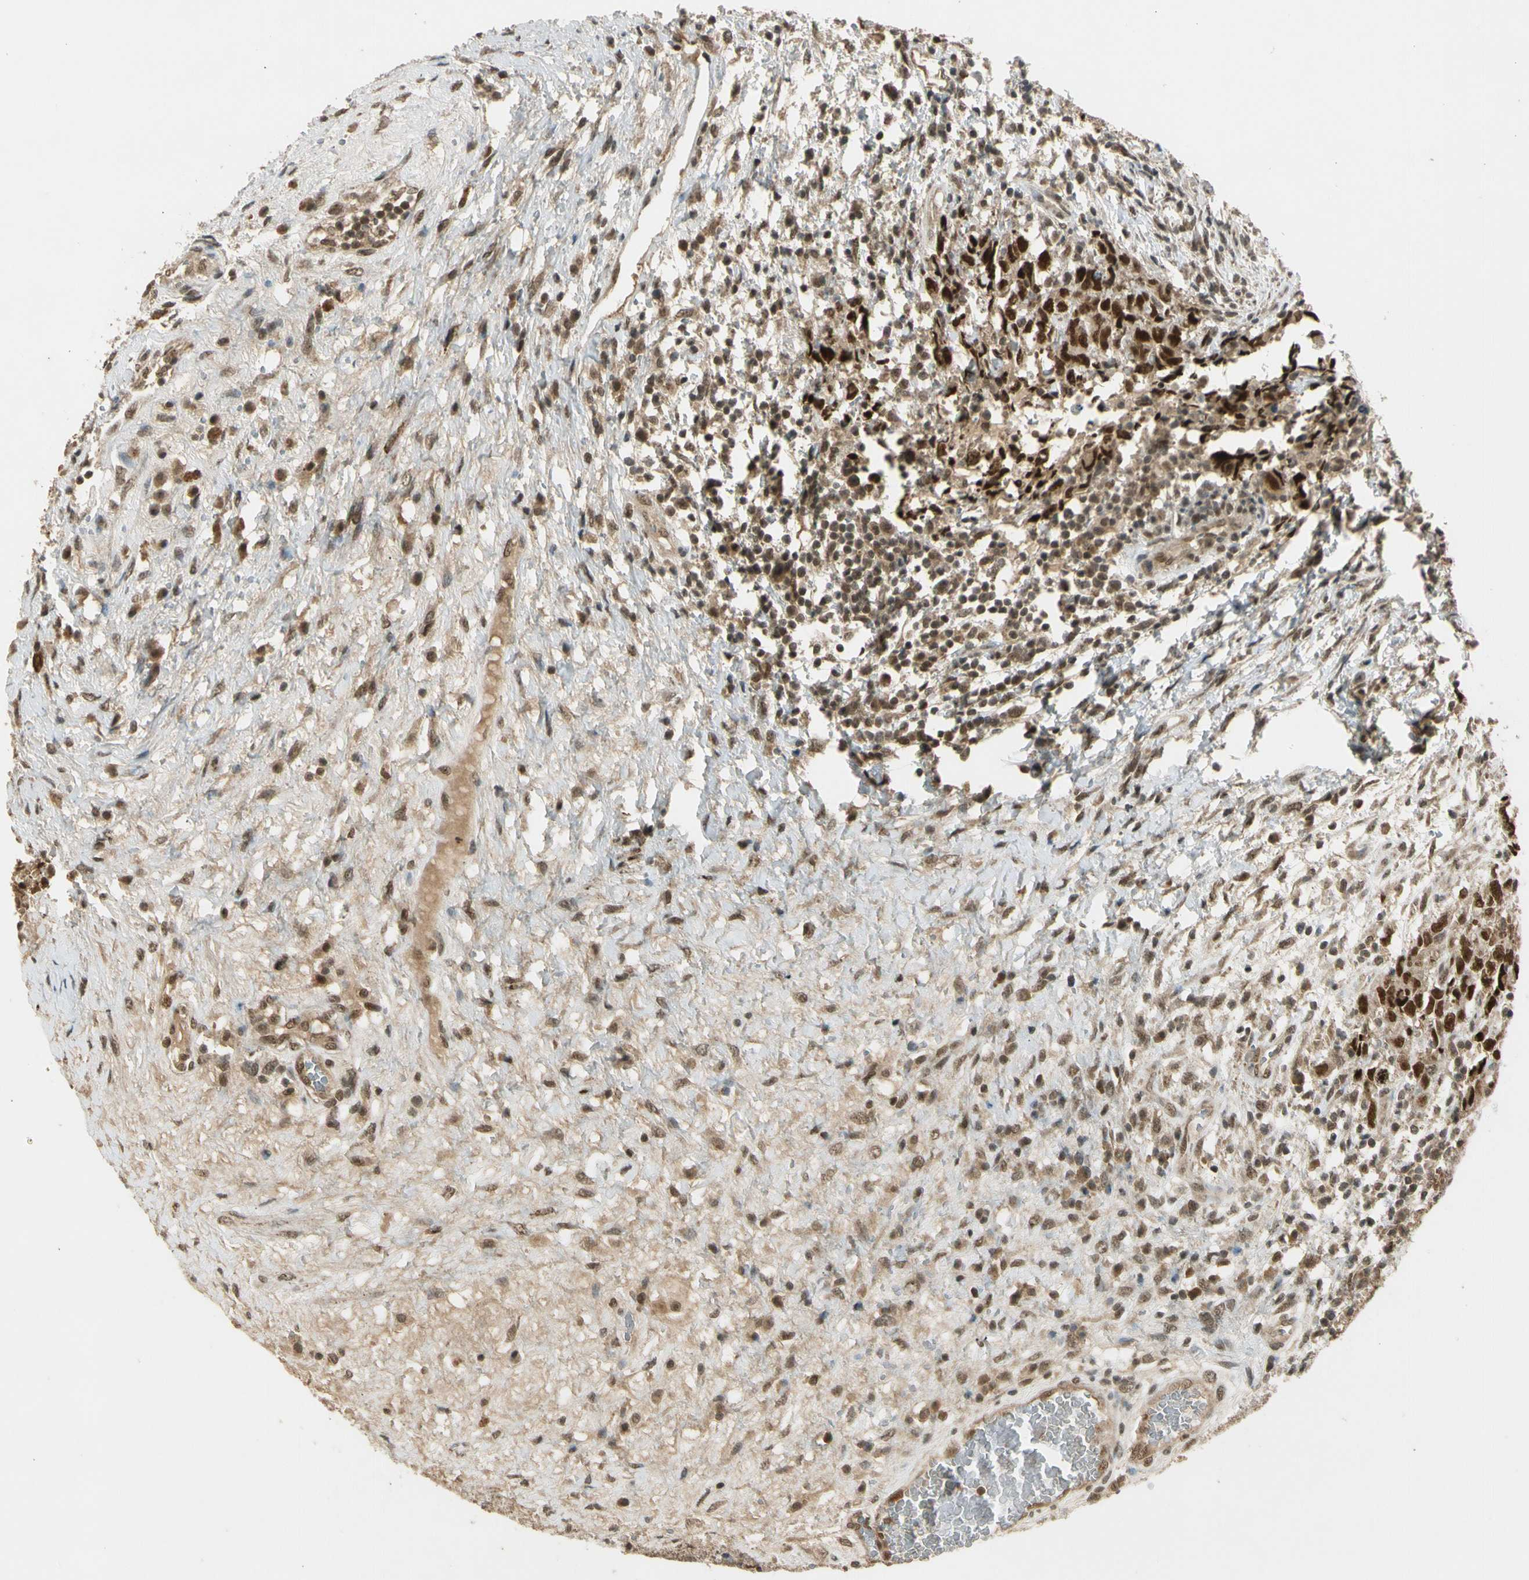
{"staining": {"intensity": "moderate", "quantity": ">75%", "location": "cytoplasmic/membranous,nuclear"}, "tissue": "testis cancer", "cell_type": "Tumor cells", "image_type": "cancer", "snomed": [{"axis": "morphology", "description": "Carcinoma, Embryonal, NOS"}, {"axis": "topography", "description": "Testis"}], "caption": "The image demonstrates staining of testis embryonal carcinoma, revealing moderate cytoplasmic/membranous and nuclear protein staining (brown color) within tumor cells.", "gene": "ZNF135", "patient": {"sex": "male", "age": 26}}